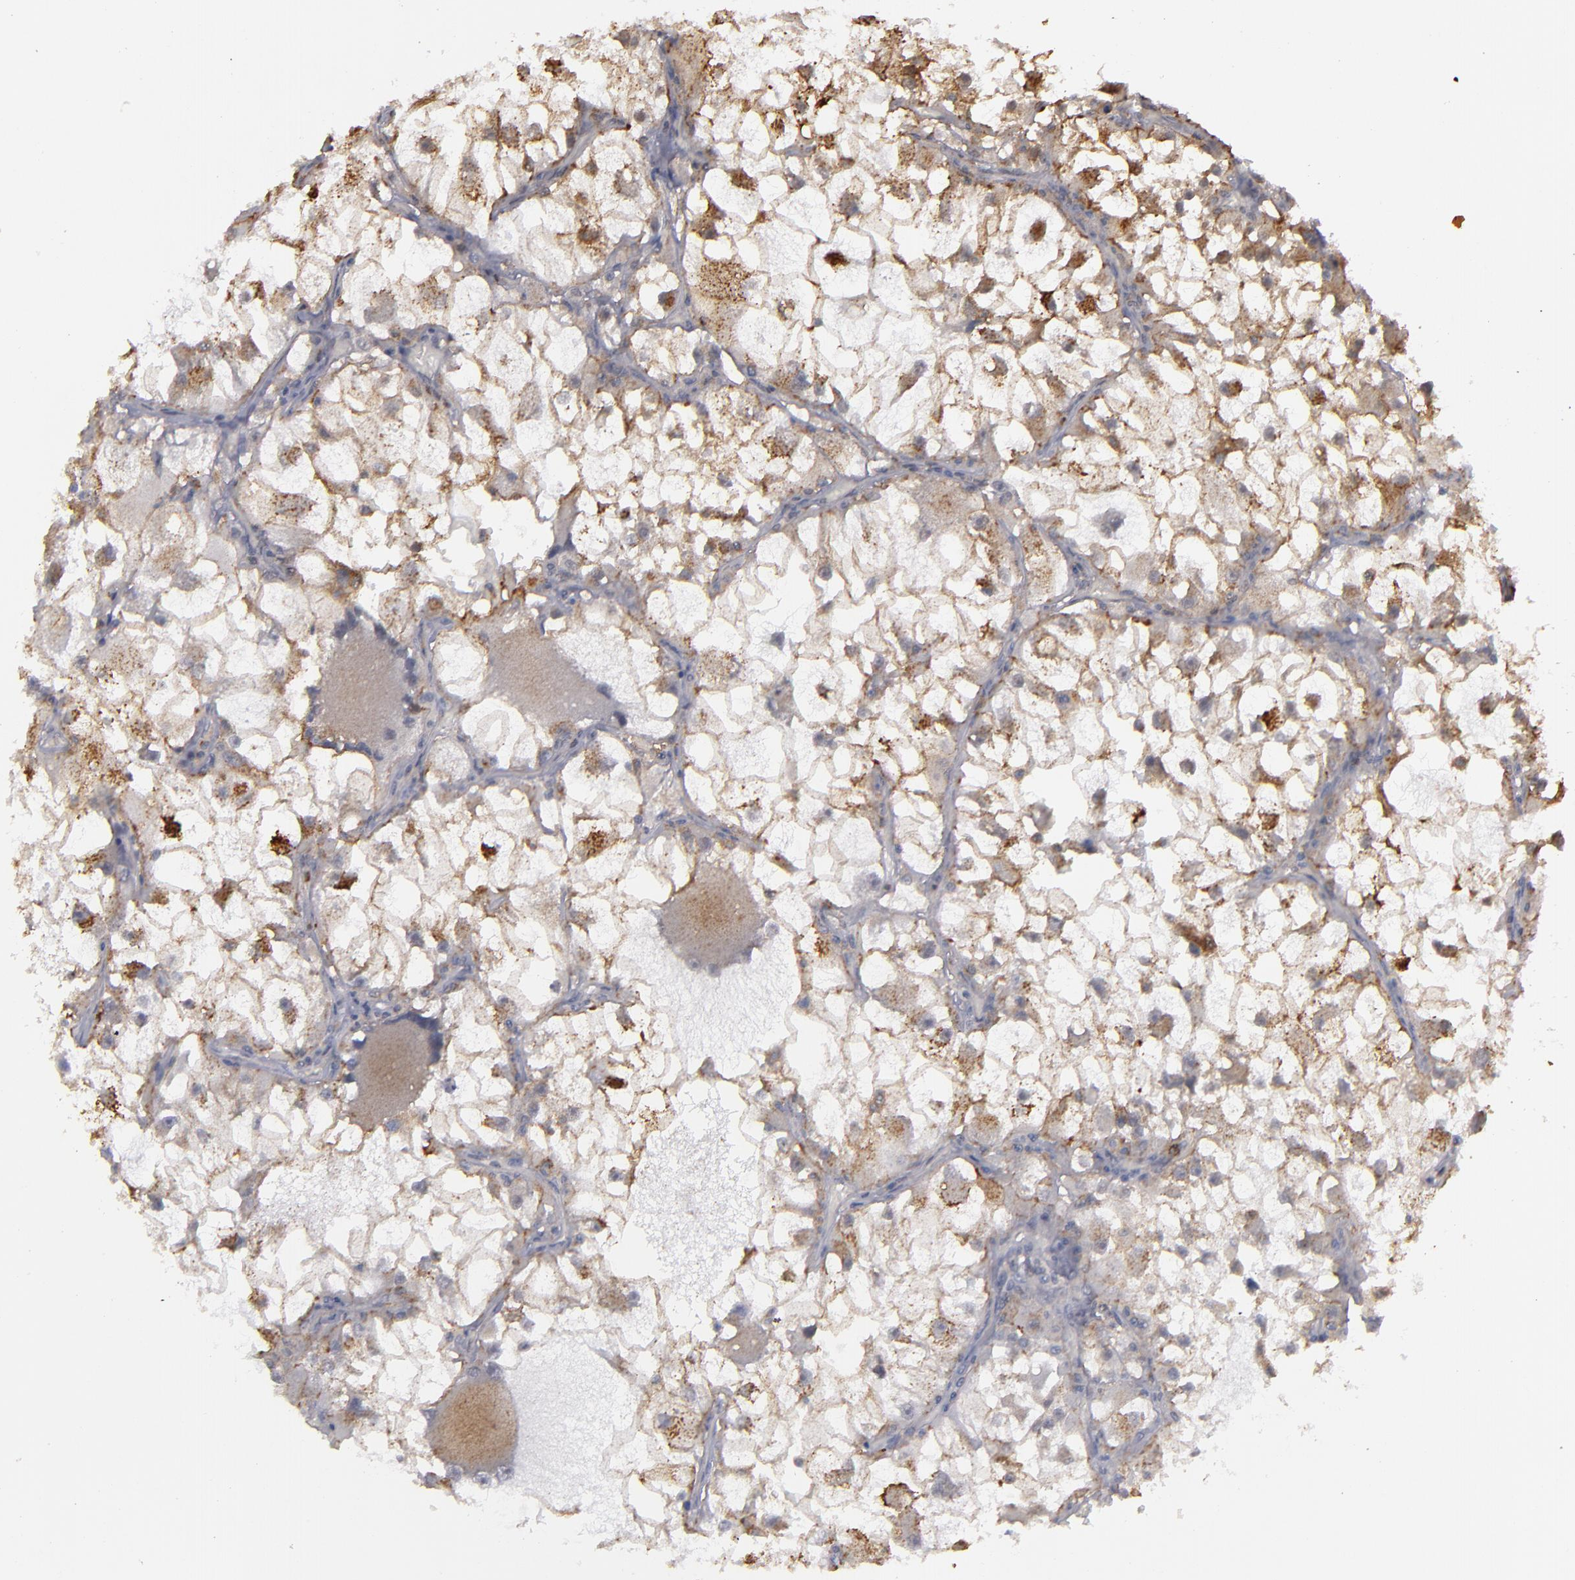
{"staining": {"intensity": "moderate", "quantity": "25%-75%", "location": "cytoplasmic/membranous"}, "tissue": "renal cancer", "cell_type": "Tumor cells", "image_type": "cancer", "snomed": [{"axis": "morphology", "description": "Adenocarcinoma, NOS"}, {"axis": "topography", "description": "Kidney"}], "caption": "Immunohistochemistry (IHC) photomicrograph of neoplastic tissue: renal cancer stained using immunohistochemistry demonstrates medium levels of moderate protein expression localized specifically in the cytoplasmic/membranous of tumor cells, appearing as a cytoplasmic/membranous brown color.", "gene": "STX3", "patient": {"sex": "female", "age": 73}}